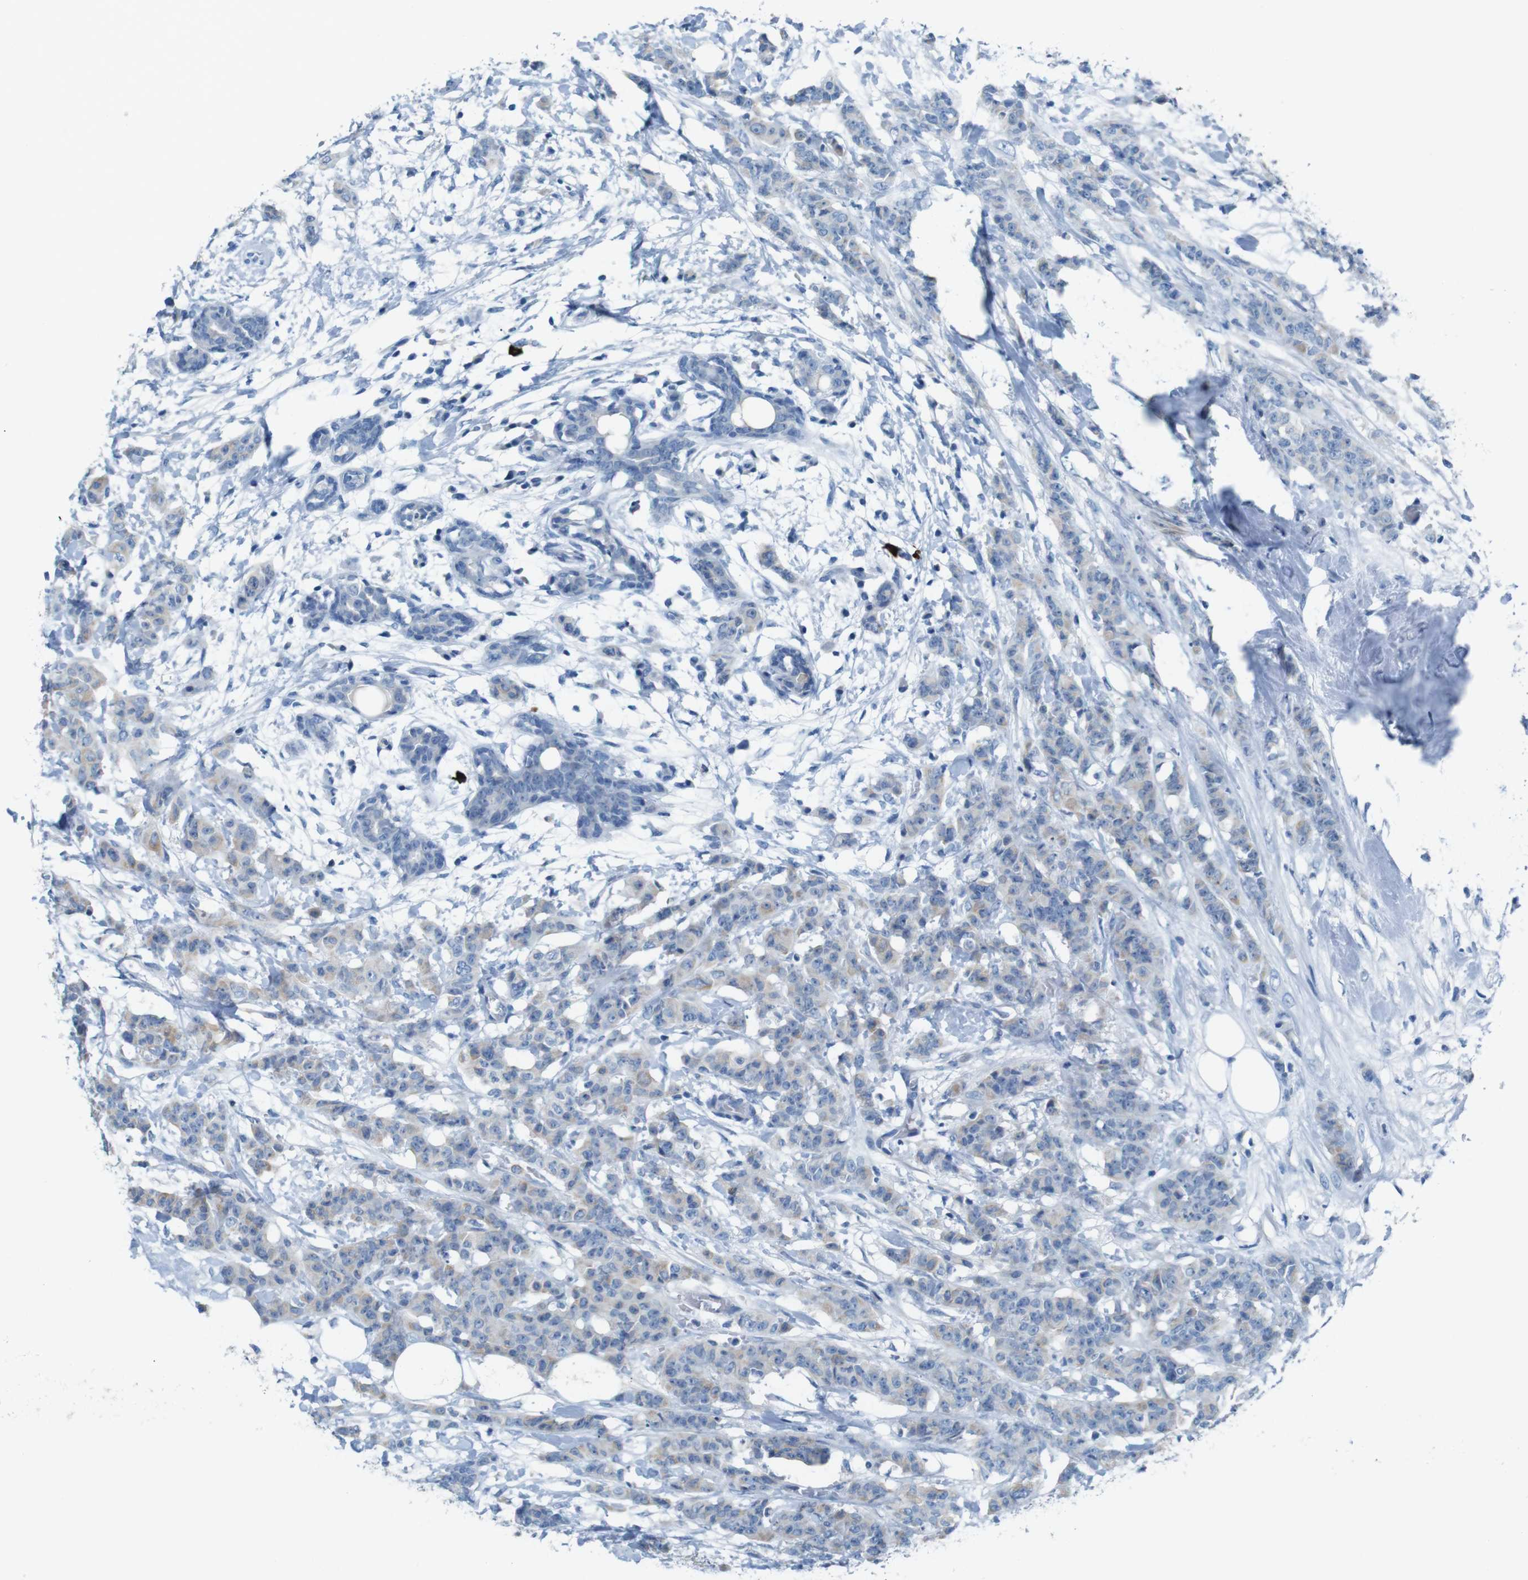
{"staining": {"intensity": "weak", "quantity": "<25%", "location": "cytoplasmic/membranous"}, "tissue": "breast cancer", "cell_type": "Tumor cells", "image_type": "cancer", "snomed": [{"axis": "morphology", "description": "Normal tissue, NOS"}, {"axis": "morphology", "description": "Duct carcinoma"}, {"axis": "topography", "description": "Breast"}], "caption": "The image exhibits no staining of tumor cells in breast cancer (infiltrating ductal carcinoma).", "gene": "MOGAT3", "patient": {"sex": "female", "age": 40}}